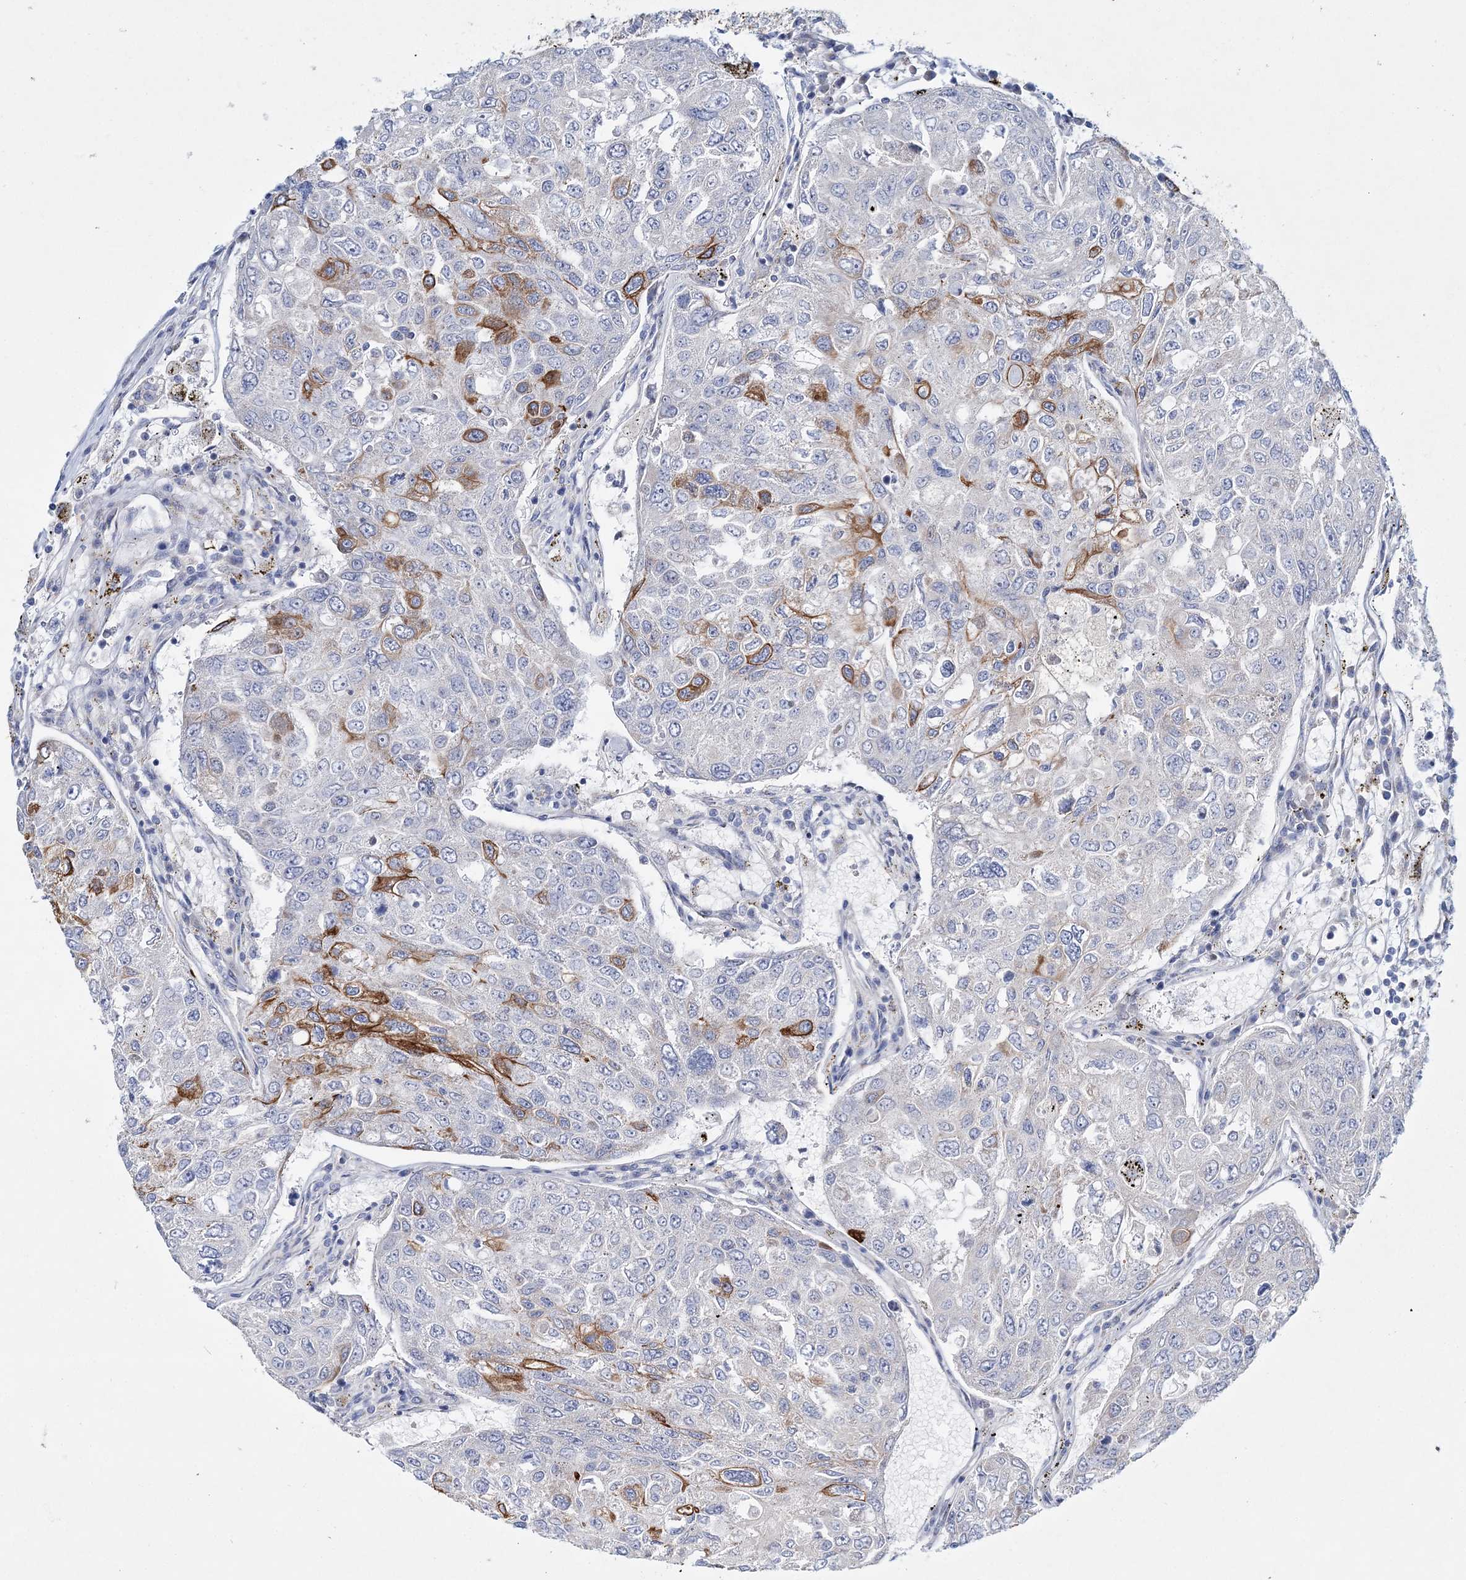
{"staining": {"intensity": "moderate", "quantity": "<25%", "location": "cytoplasmic/membranous"}, "tissue": "urothelial cancer", "cell_type": "Tumor cells", "image_type": "cancer", "snomed": [{"axis": "morphology", "description": "Urothelial carcinoma, High grade"}, {"axis": "topography", "description": "Lymph node"}, {"axis": "topography", "description": "Urinary bladder"}], "caption": "Urothelial carcinoma (high-grade) stained with DAB (3,3'-diaminobenzidine) immunohistochemistry demonstrates low levels of moderate cytoplasmic/membranous staining in approximately <25% of tumor cells.", "gene": "ADGRL1", "patient": {"sex": "male", "age": 51}}